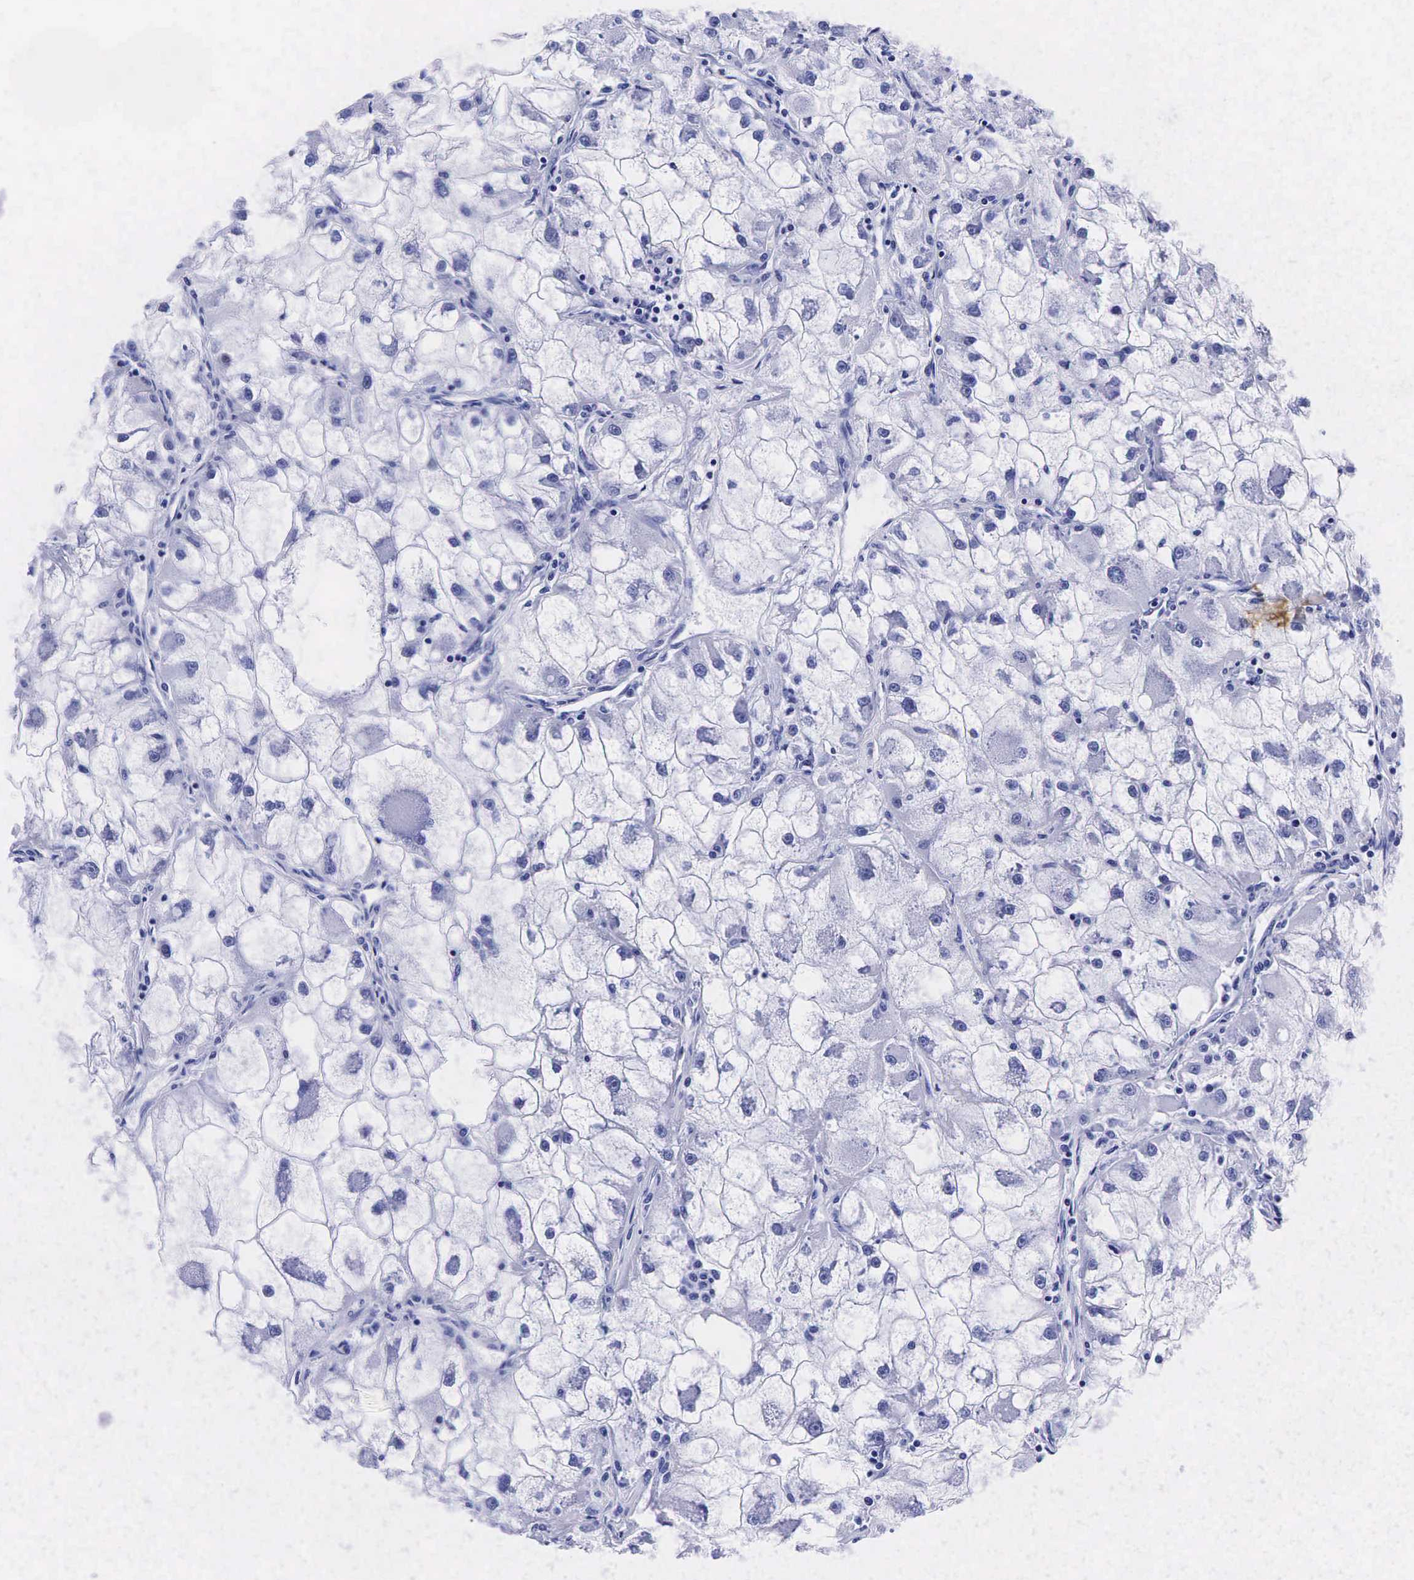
{"staining": {"intensity": "negative", "quantity": "none", "location": "none"}, "tissue": "renal cancer", "cell_type": "Tumor cells", "image_type": "cancer", "snomed": [{"axis": "morphology", "description": "Adenocarcinoma, NOS"}, {"axis": "topography", "description": "Kidney"}], "caption": "This histopathology image is of renal adenocarcinoma stained with IHC to label a protein in brown with the nuclei are counter-stained blue. There is no expression in tumor cells.", "gene": "KLK3", "patient": {"sex": "female", "age": 73}}